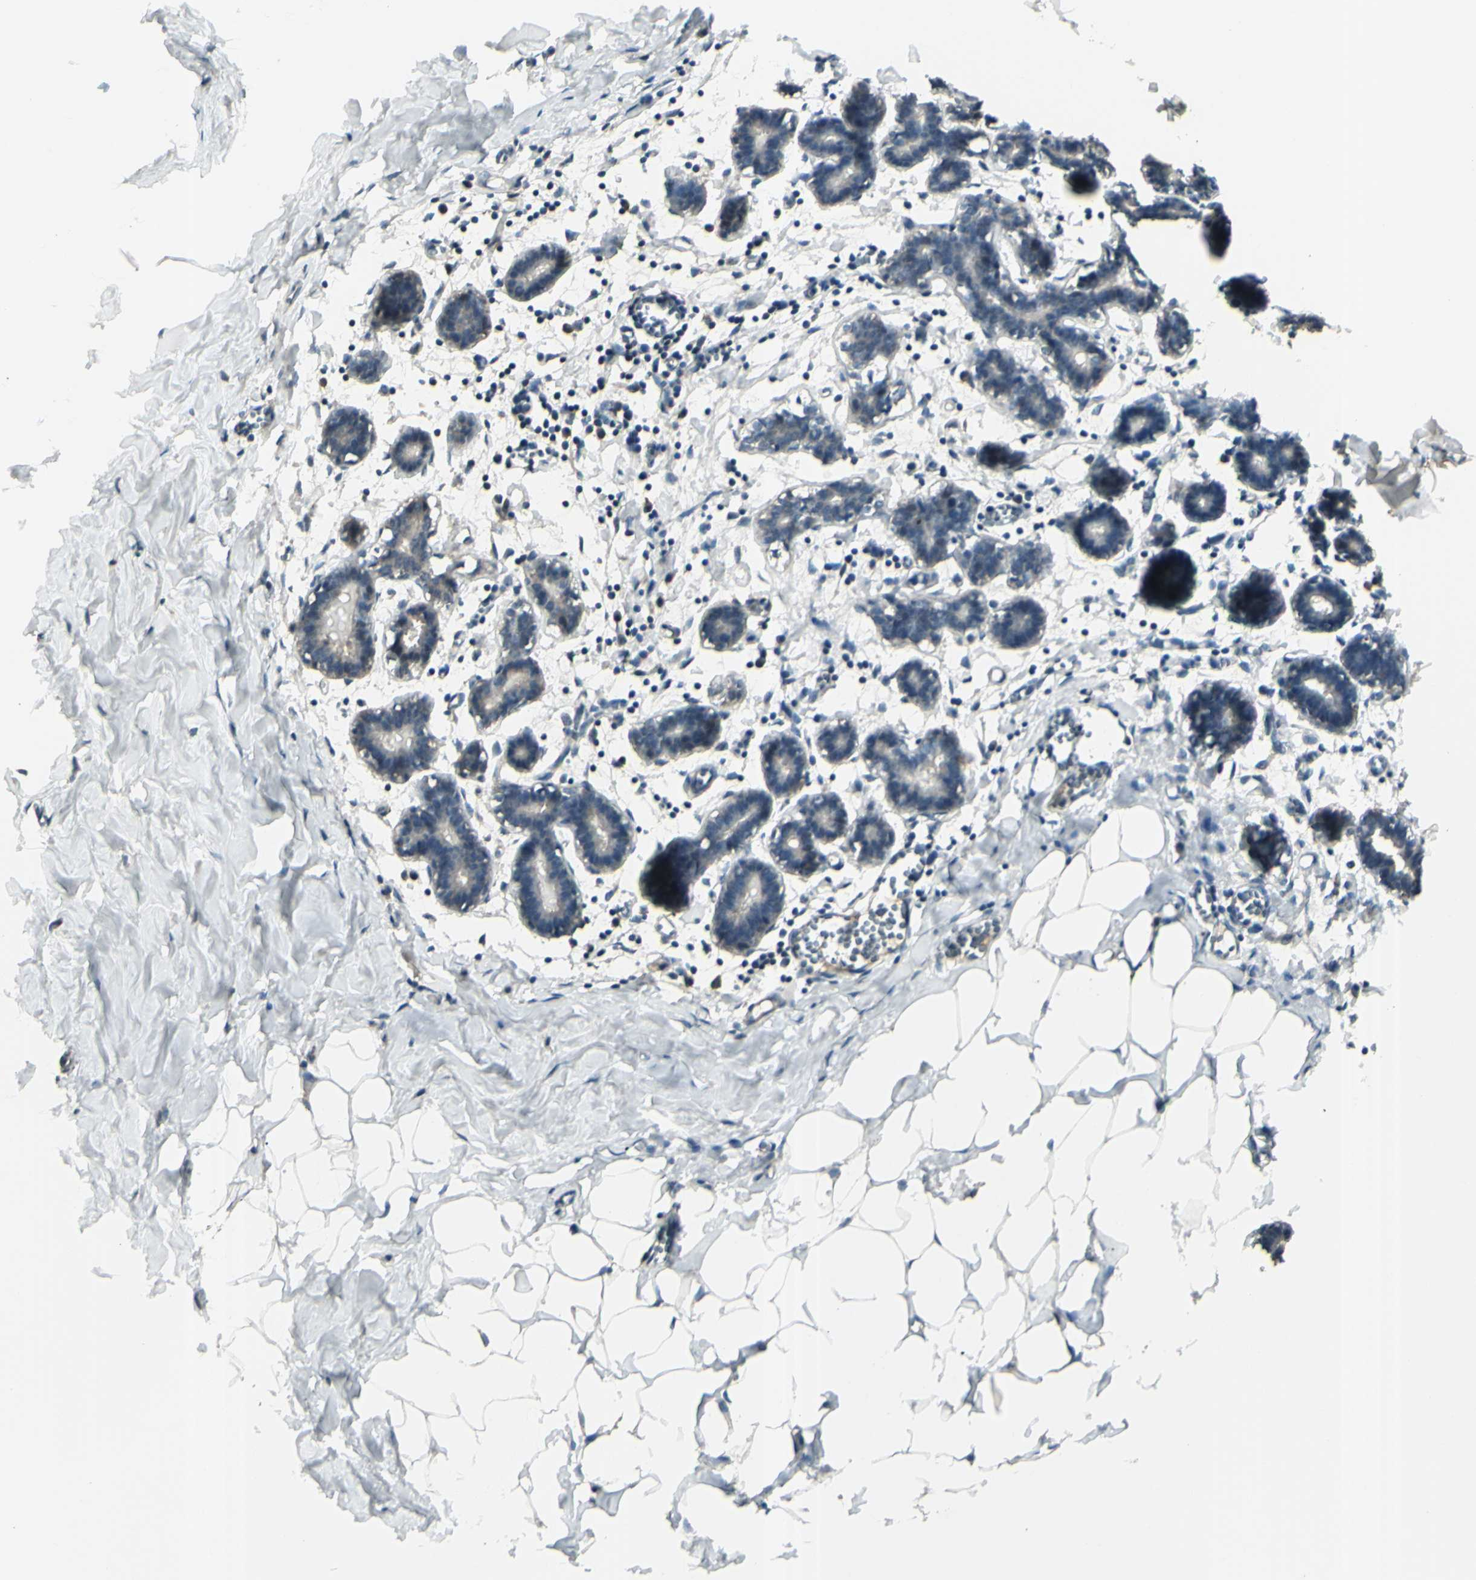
{"staining": {"intensity": "negative", "quantity": "none", "location": "none"}, "tissue": "breast", "cell_type": "Adipocytes", "image_type": "normal", "snomed": [{"axis": "morphology", "description": "Normal tissue, NOS"}, {"axis": "topography", "description": "Breast"}], "caption": "Breast was stained to show a protein in brown. There is no significant expression in adipocytes. Brightfield microscopy of IHC stained with DAB (3,3'-diaminobenzidine) (brown) and hematoxylin (blue), captured at high magnification.", "gene": "GNAS", "patient": {"sex": "female", "age": 27}}